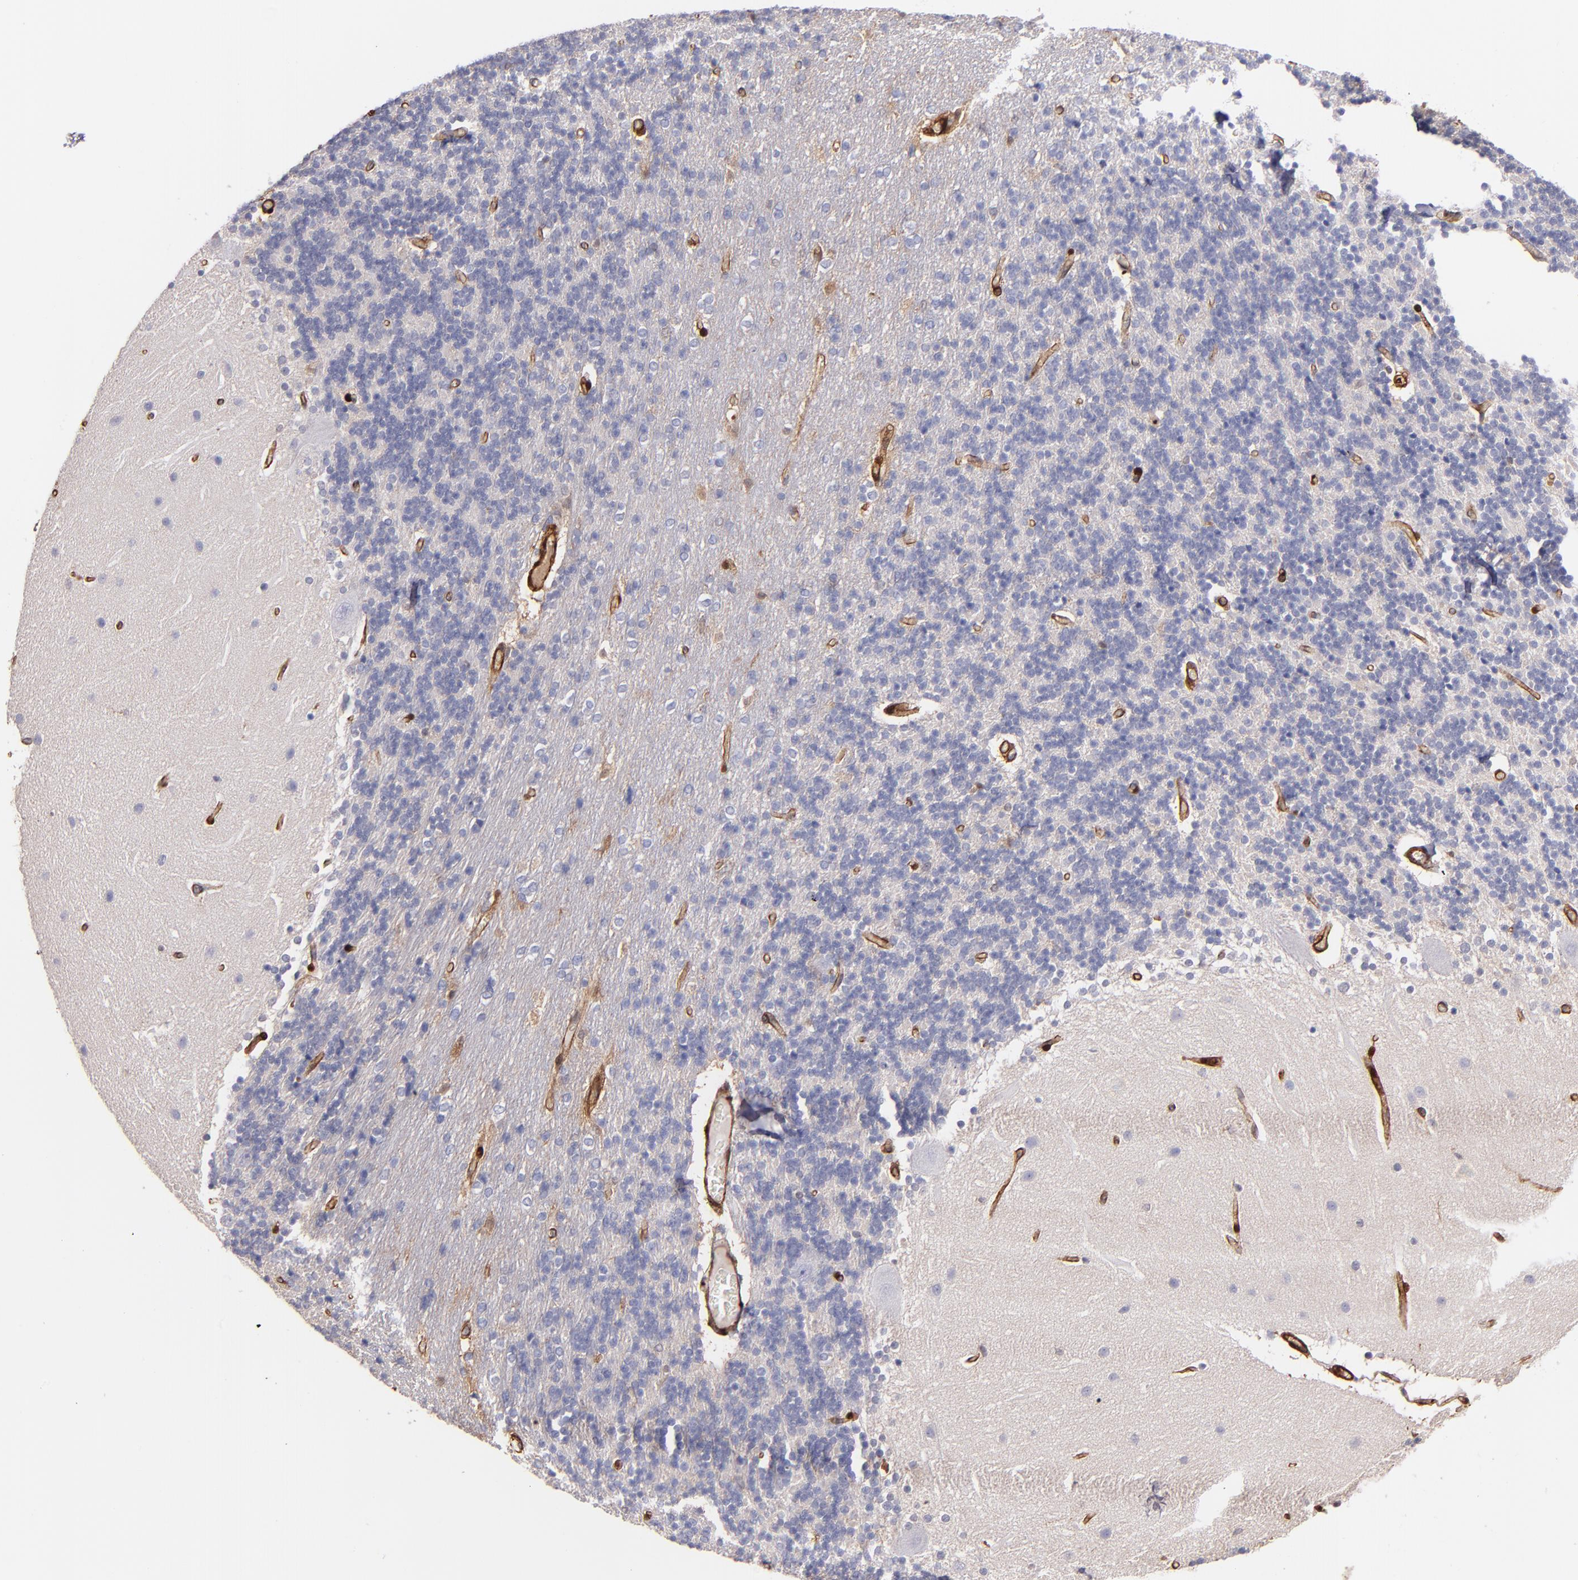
{"staining": {"intensity": "negative", "quantity": "none", "location": "none"}, "tissue": "cerebellum", "cell_type": "Cells in granular layer", "image_type": "normal", "snomed": [{"axis": "morphology", "description": "Normal tissue, NOS"}, {"axis": "topography", "description": "Cerebellum"}], "caption": "Immunohistochemical staining of benign cerebellum exhibits no significant positivity in cells in granular layer.", "gene": "VCL", "patient": {"sex": "female", "age": 54}}